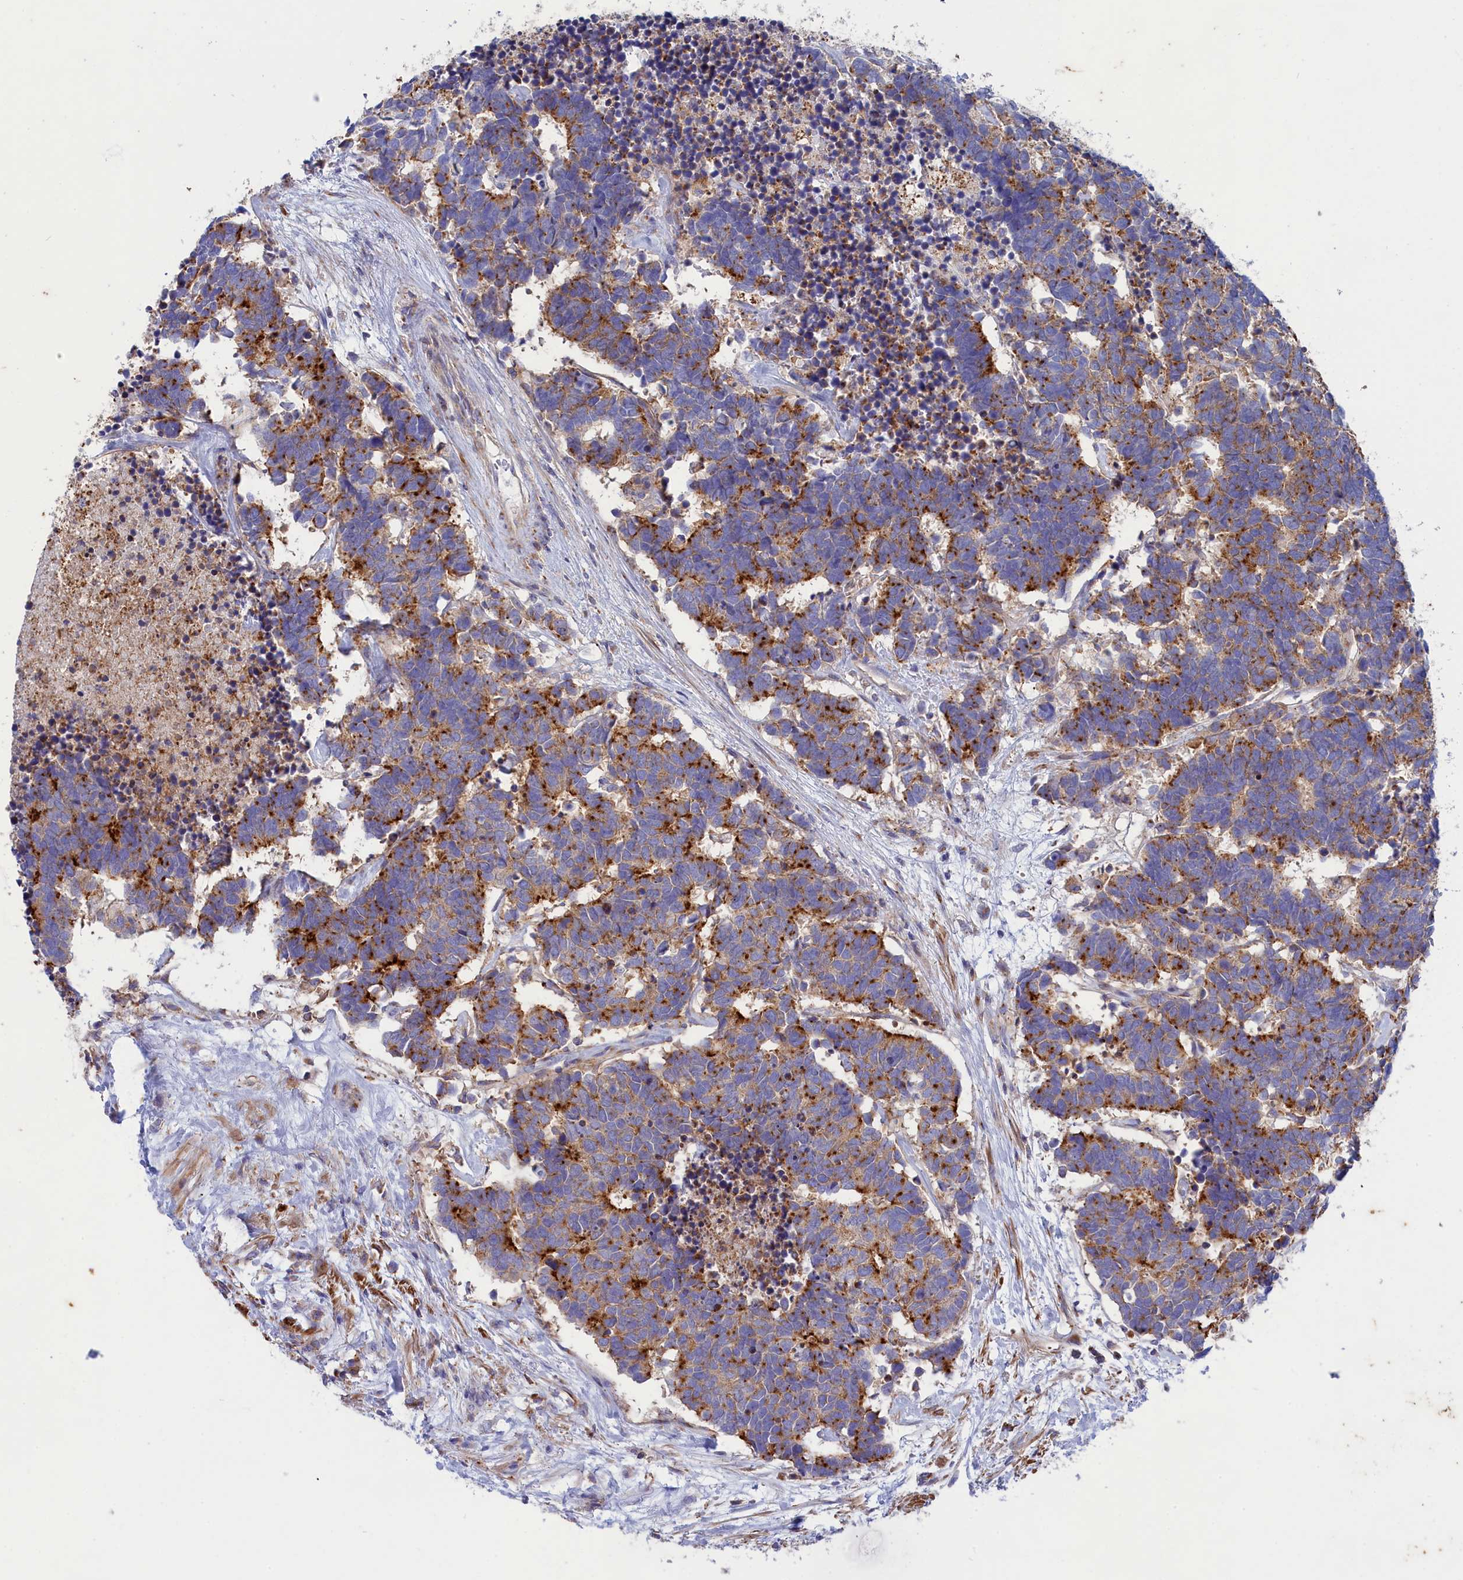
{"staining": {"intensity": "strong", "quantity": ">75%", "location": "cytoplasmic/membranous"}, "tissue": "carcinoid", "cell_type": "Tumor cells", "image_type": "cancer", "snomed": [{"axis": "morphology", "description": "Carcinoma, NOS"}, {"axis": "morphology", "description": "Carcinoid, malignant, NOS"}, {"axis": "topography", "description": "Urinary bladder"}], "caption": "This image reveals carcinoid stained with immunohistochemistry (IHC) to label a protein in brown. The cytoplasmic/membranous of tumor cells show strong positivity for the protein. Nuclei are counter-stained blue.", "gene": "SCAMP4", "patient": {"sex": "male", "age": 57}}